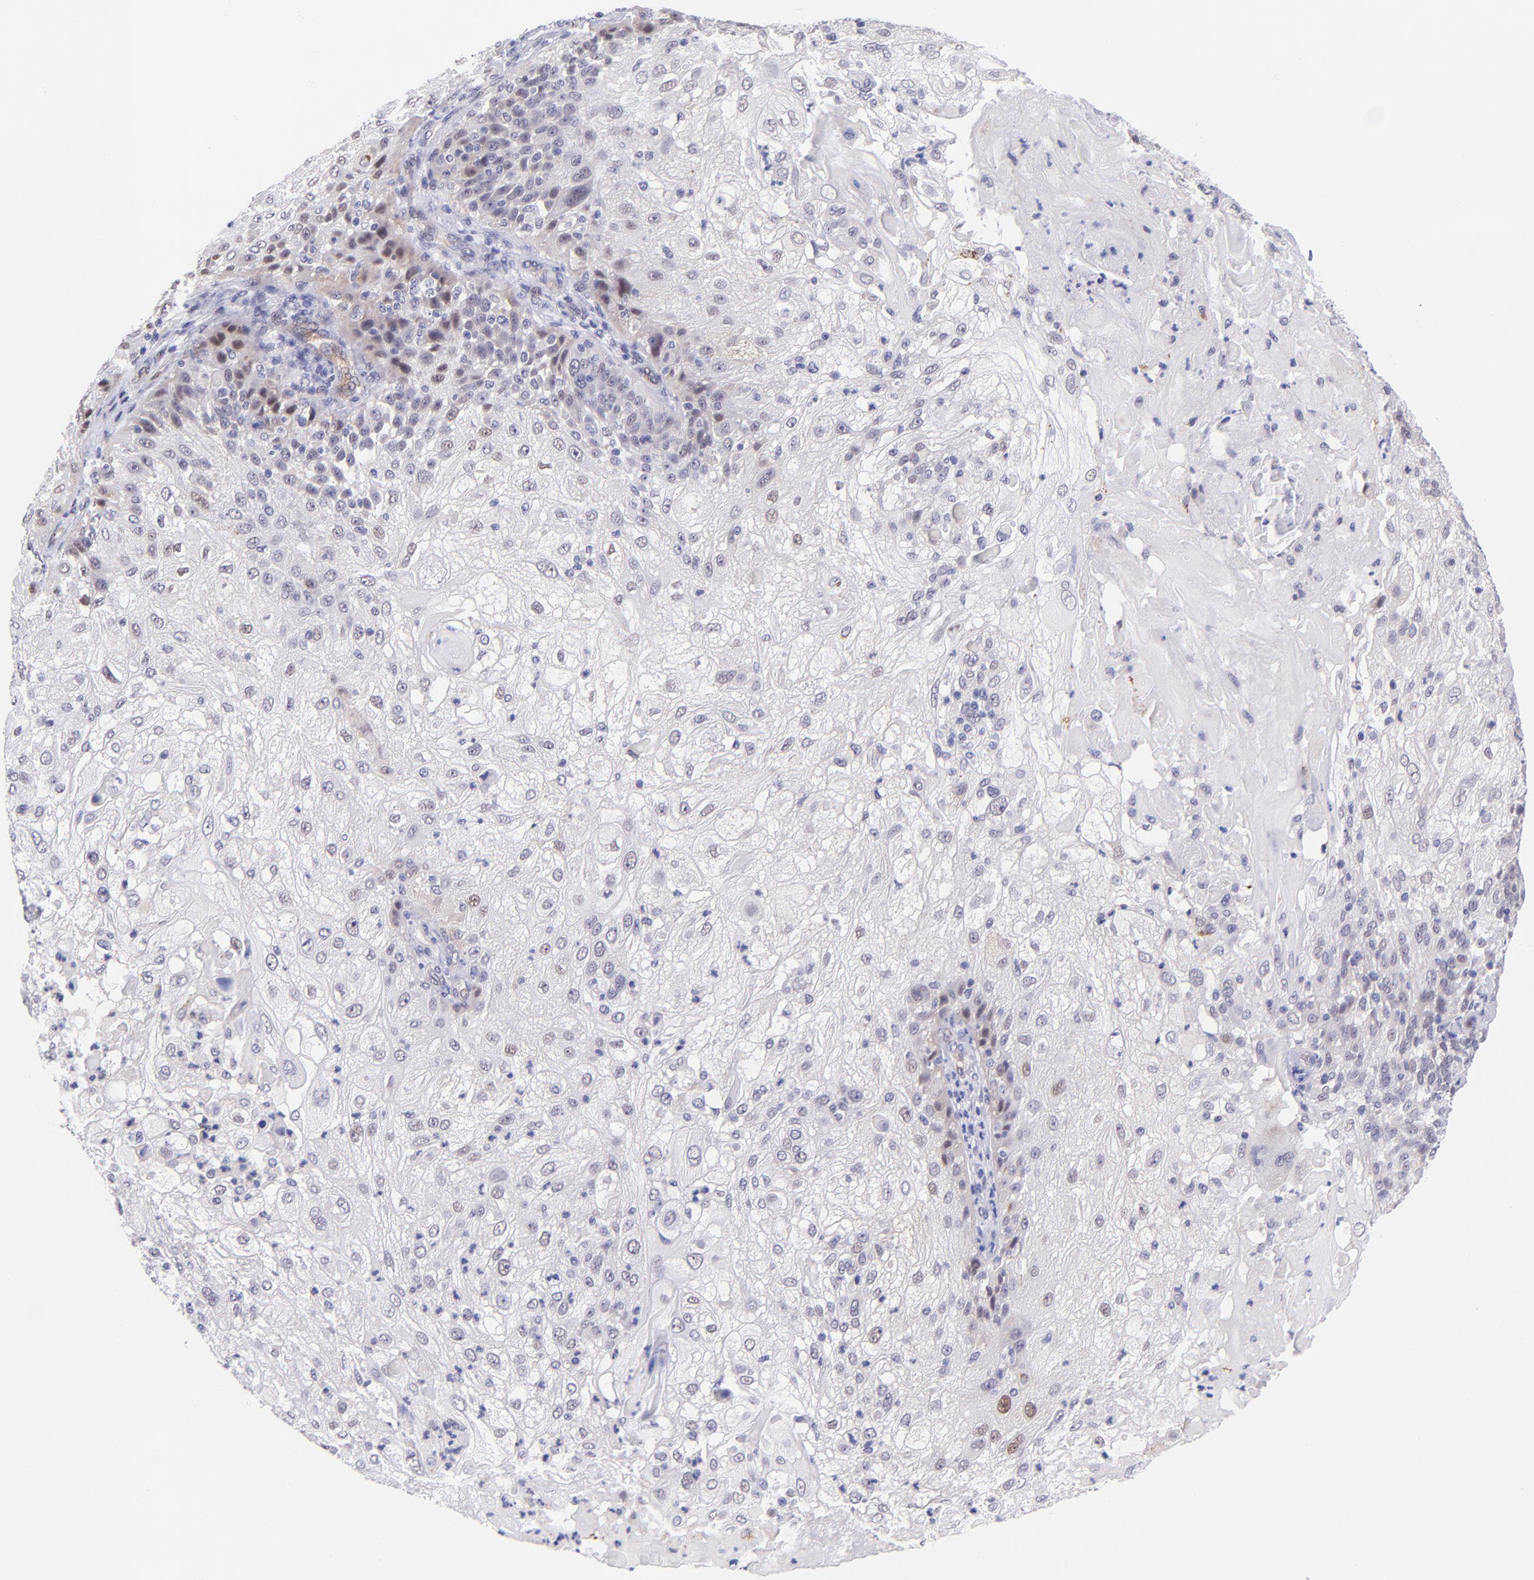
{"staining": {"intensity": "weak", "quantity": "<25%", "location": "nuclear"}, "tissue": "skin cancer", "cell_type": "Tumor cells", "image_type": "cancer", "snomed": [{"axis": "morphology", "description": "Normal tissue, NOS"}, {"axis": "morphology", "description": "Squamous cell carcinoma, NOS"}, {"axis": "topography", "description": "Skin"}], "caption": "Tumor cells are negative for protein expression in human skin cancer (squamous cell carcinoma).", "gene": "SOX6", "patient": {"sex": "female", "age": 83}}